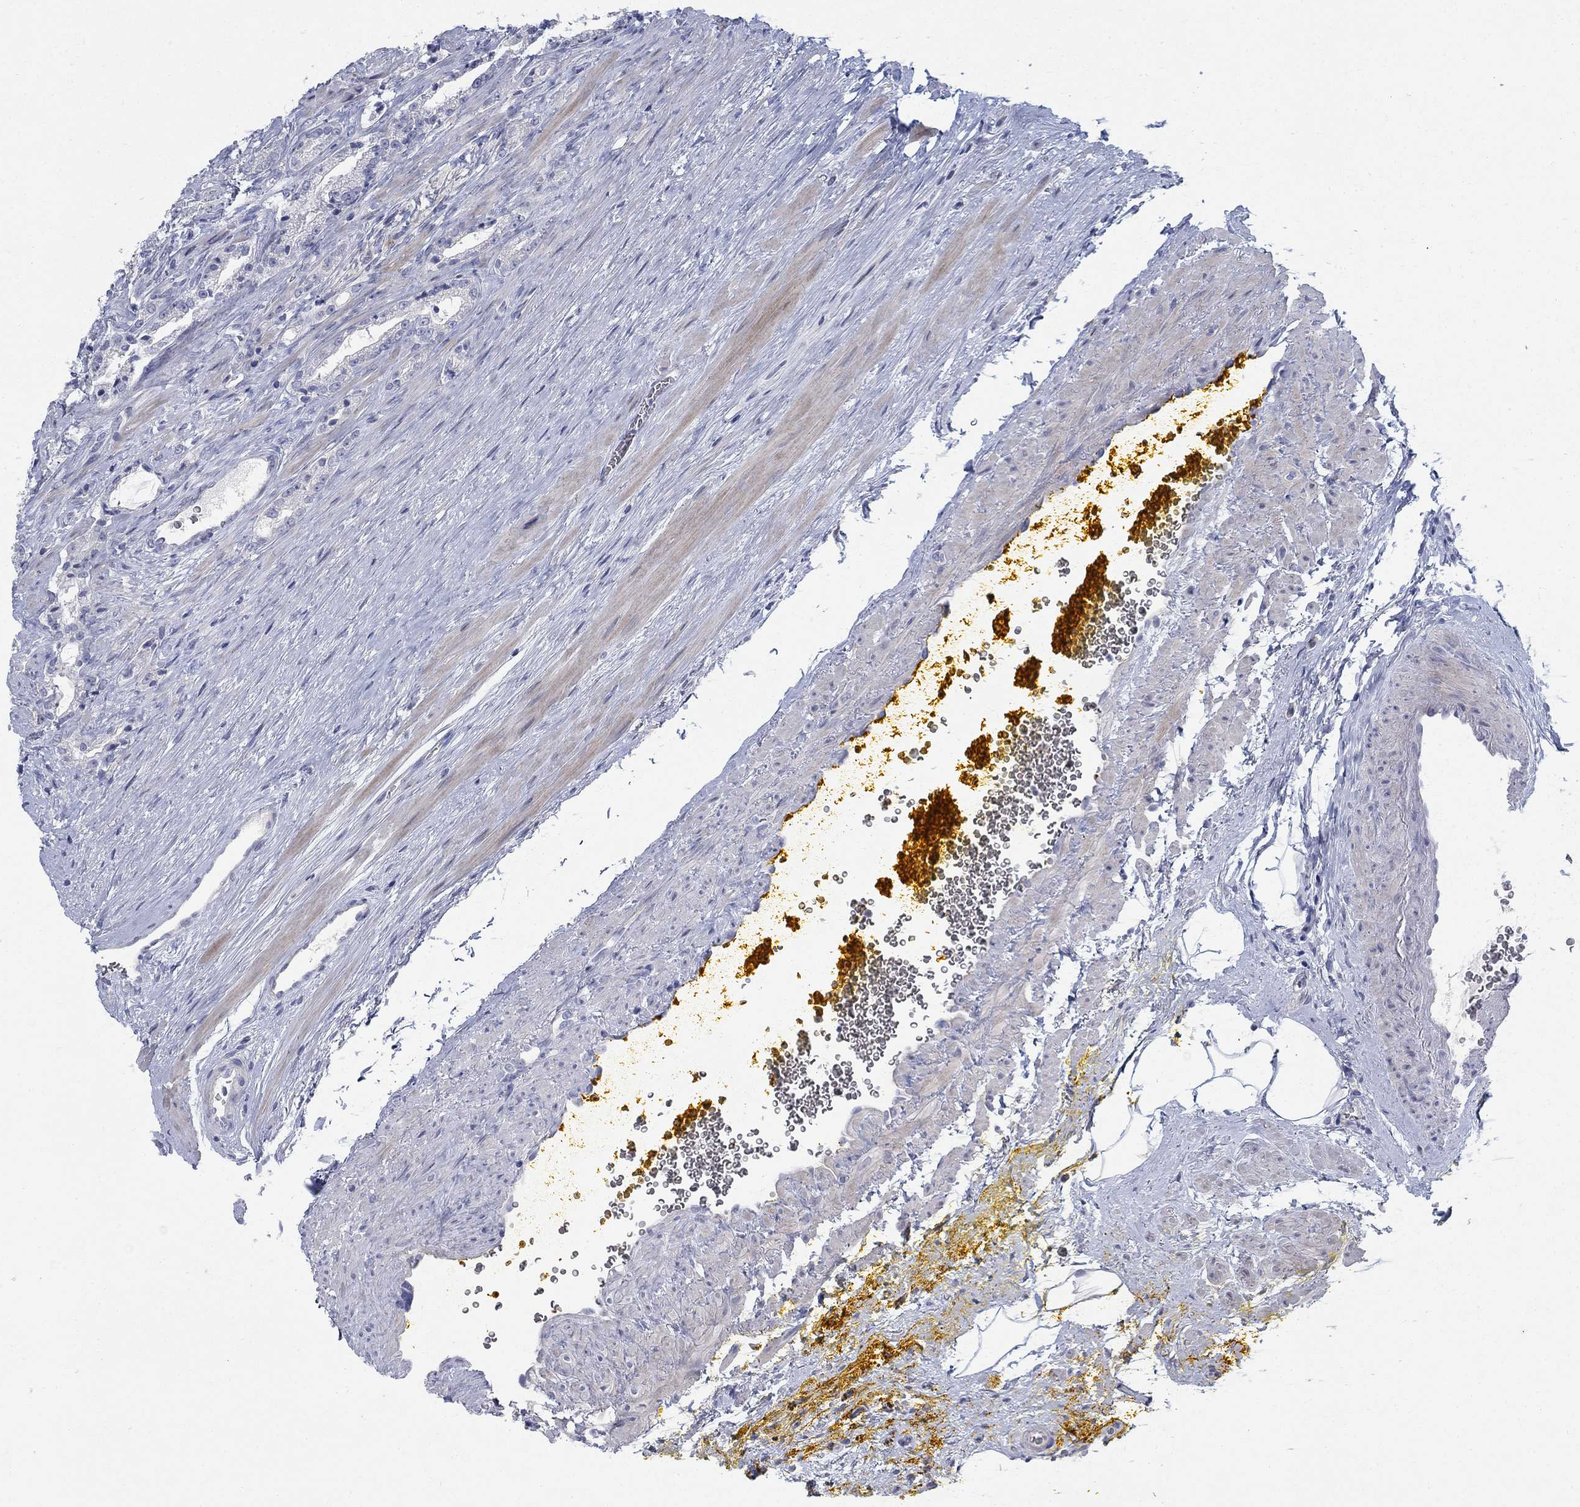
{"staining": {"intensity": "negative", "quantity": "none", "location": "none"}, "tissue": "prostate cancer", "cell_type": "Tumor cells", "image_type": "cancer", "snomed": [{"axis": "morphology", "description": "Adenocarcinoma, NOS"}, {"axis": "topography", "description": "Prostate"}], "caption": "Adenocarcinoma (prostate) was stained to show a protein in brown. There is no significant positivity in tumor cells.", "gene": "DNER", "patient": {"sex": "male", "age": 67}}